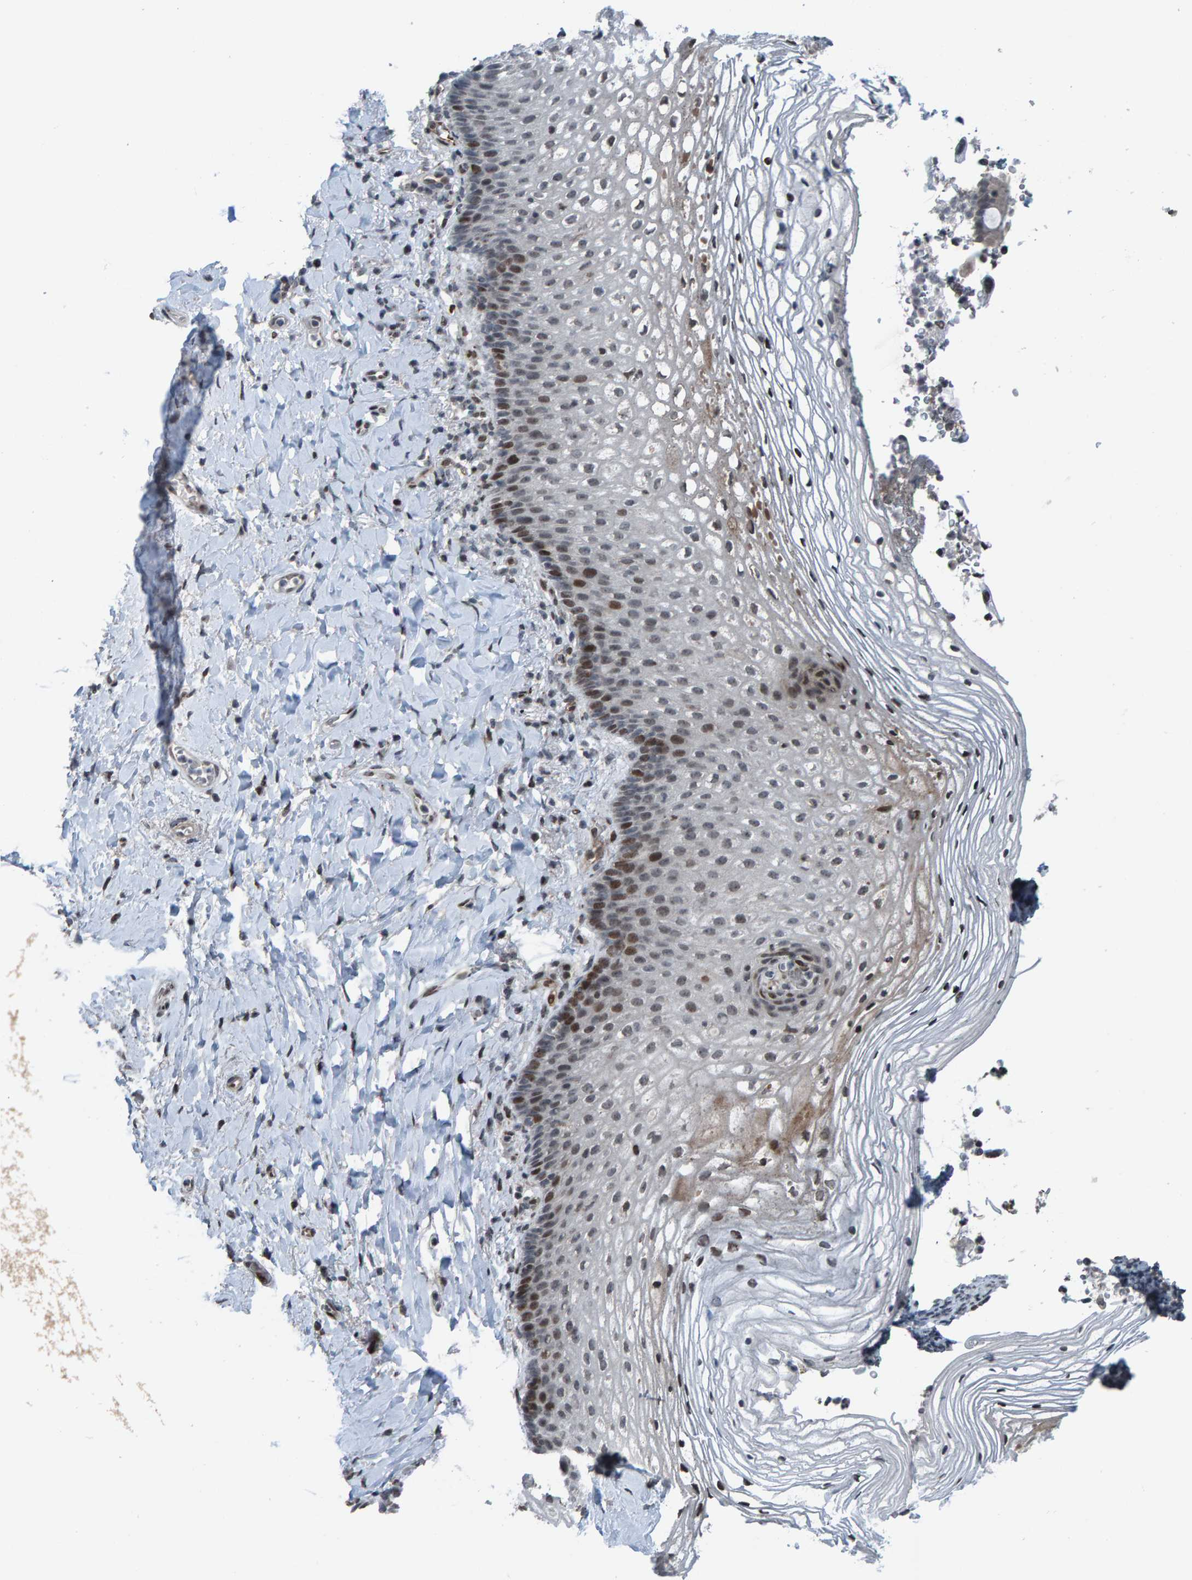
{"staining": {"intensity": "moderate", "quantity": "<25%", "location": "nuclear"}, "tissue": "vagina", "cell_type": "Squamous epithelial cells", "image_type": "normal", "snomed": [{"axis": "morphology", "description": "Normal tissue, NOS"}, {"axis": "topography", "description": "Vagina"}], "caption": "An image showing moderate nuclear staining in about <25% of squamous epithelial cells in benign vagina, as visualized by brown immunohistochemical staining.", "gene": "ZNF366", "patient": {"sex": "female", "age": 60}}